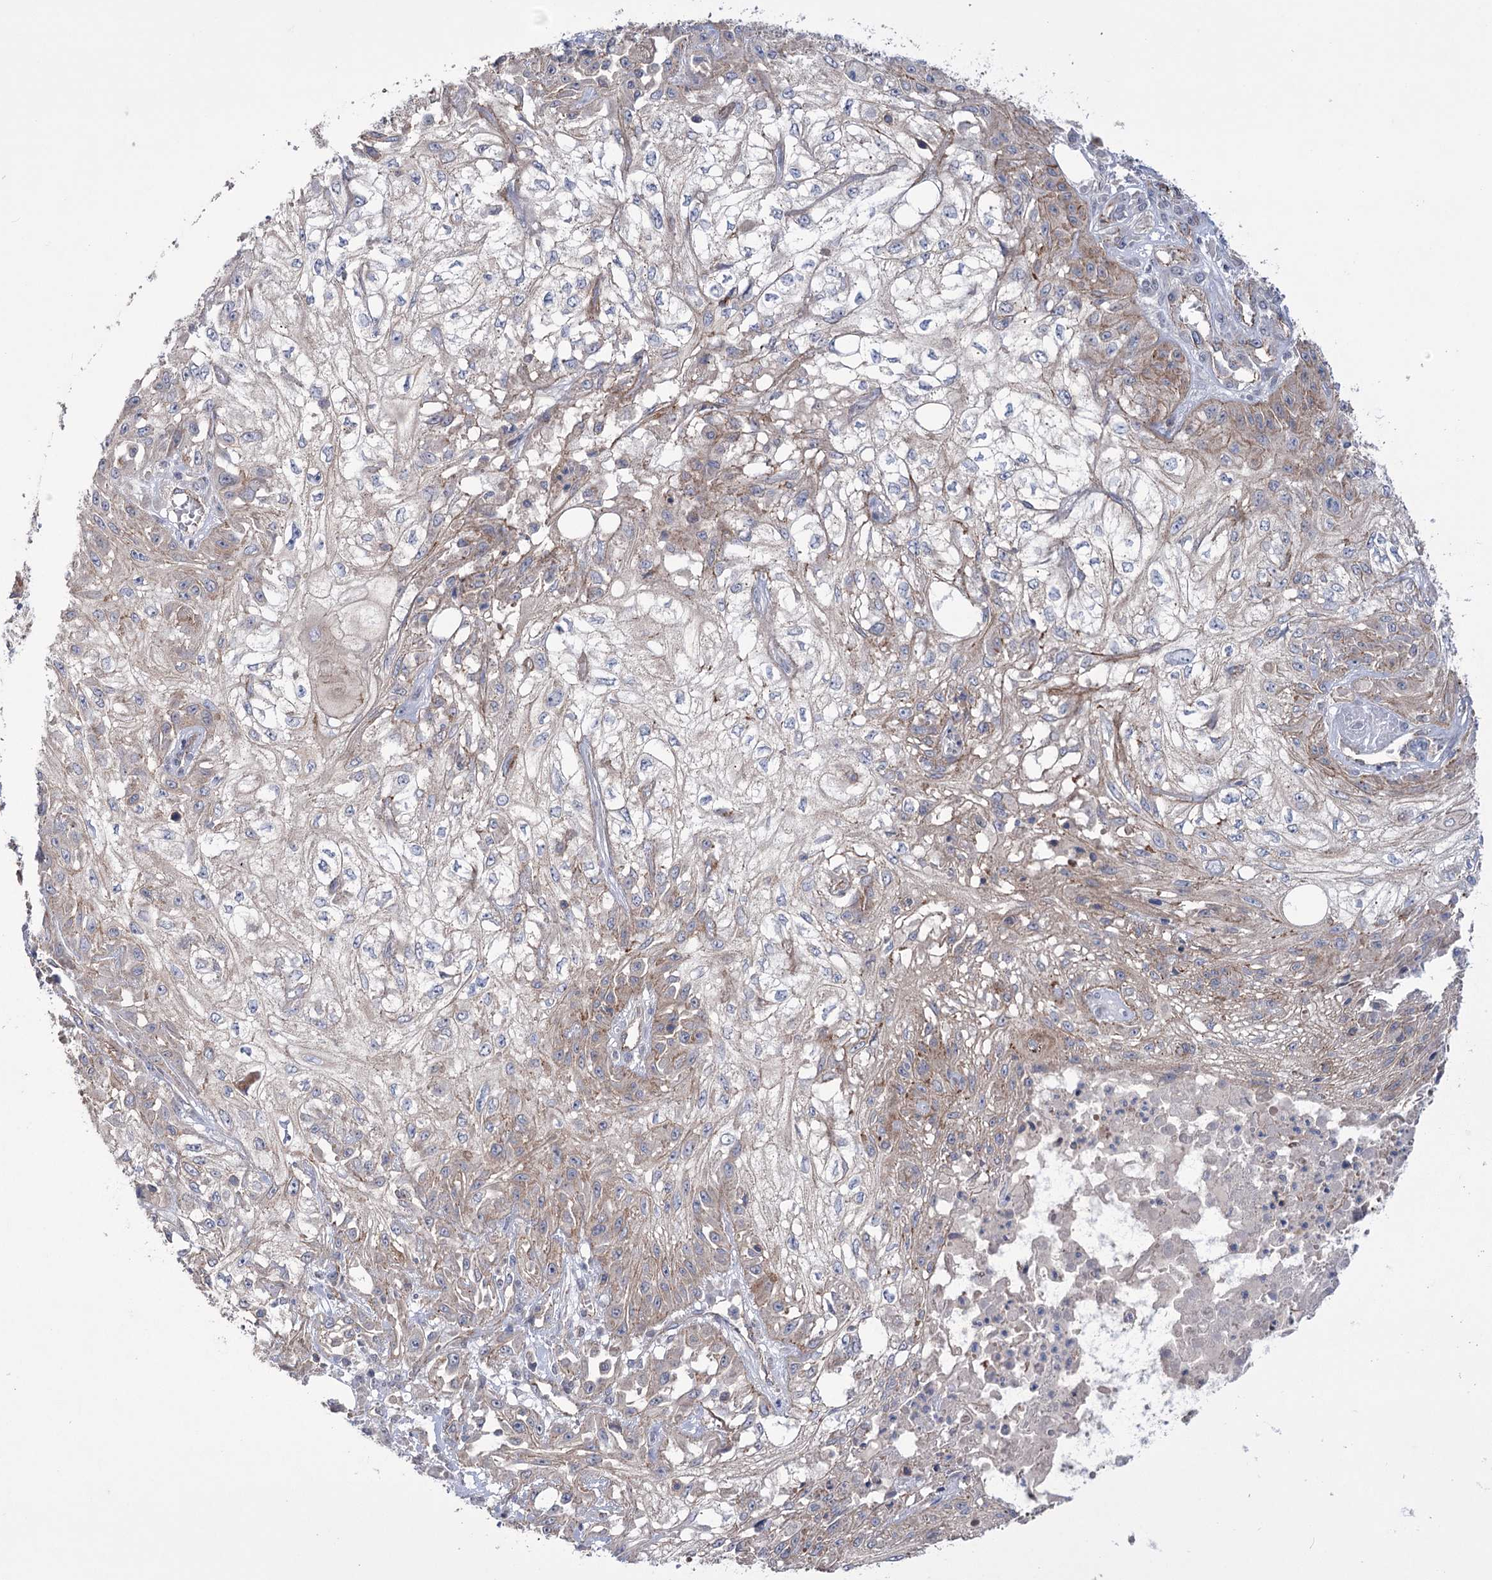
{"staining": {"intensity": "weak", "quantity": "25%-75%", "location": "cytoplasmic/membranous"}, "tissue": "skin cancer", "cell_type": "Tumor cells", "image_type": "cancer", "snomed": [{"axis": "morphology", "description": "Squamous cell carcinoma, NOS"}, {"axis": "morphology", "description": "Squamous cell carcinoma, metastatic, NOS"}, {"axis": "topography", "description": "Skin"}, {"axis": "topography", "description": "Lymph node"}], "caption": "A high-resolution image shows IHC staining of metastatic squamous cell carcinoma (skin), which demonstrates weak cytoplasmic/membranous positivity in about 25%-75% of tumor cells.", "gene": "TRIM71", "patient": {"sex": "male", "age": 75}}